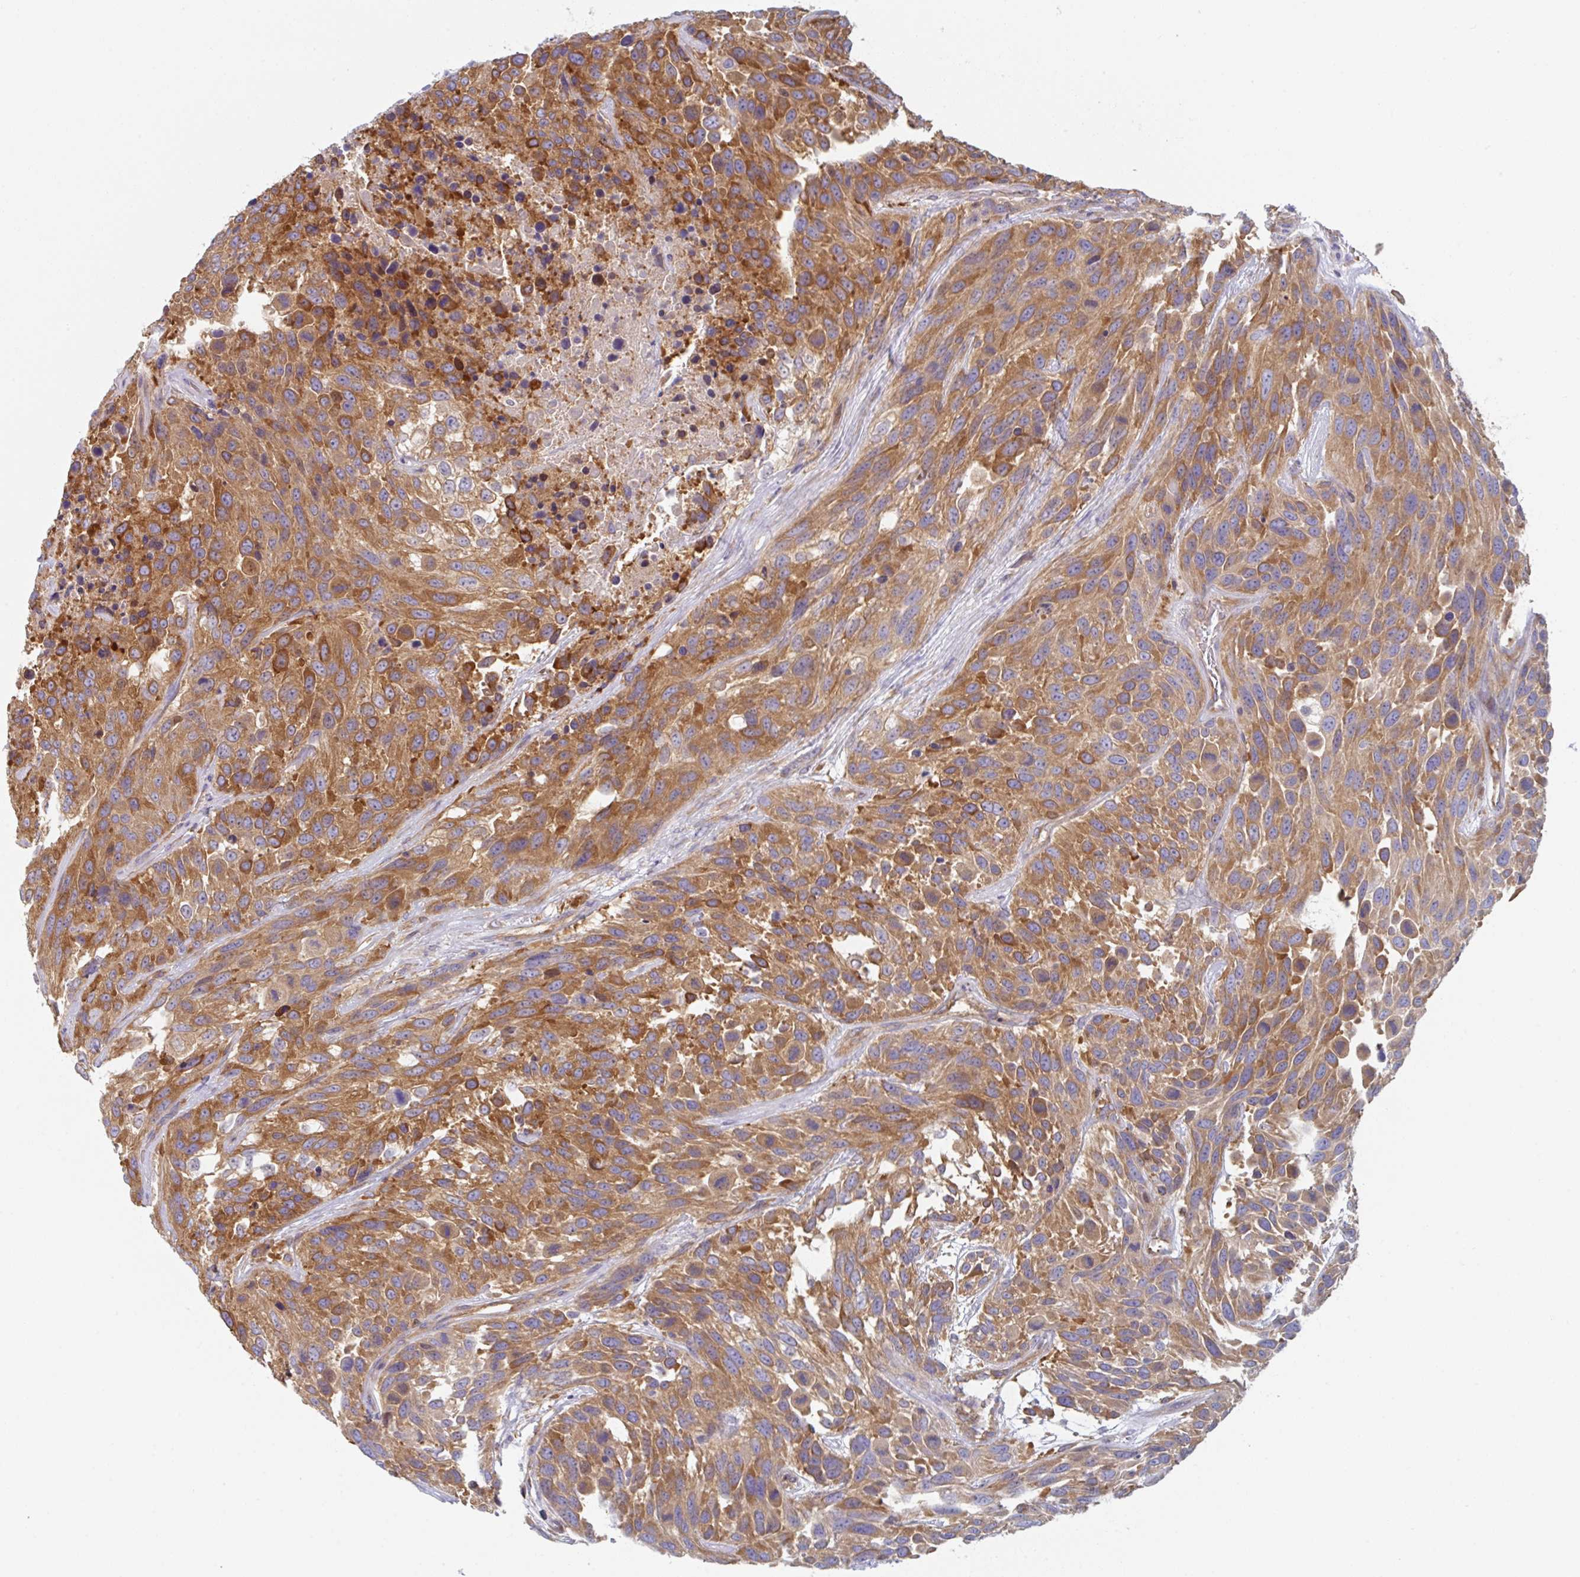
{"staining": {"intensity": "moderate", "quantity": ">75%", "location": "cytoplasmic/membranous"}, "tissue": "urothelial cancer", "cell_type": "Tumor cells", "image_type": "cancer", "snomed": [{"axis": "morphology", "description": "Urothelial carcinoma, High grade"}, {"axis": "topography", "description": "Urinary bladder"}], "caption": "The image shows immunohistochemical staining of urothelial cancer. There is moderate cytoplasmic/membranous staining is seen in approximately >75% of tumor cells.", "gene": "AMPD2", "patient": {"sex": "female", "age": 70}}